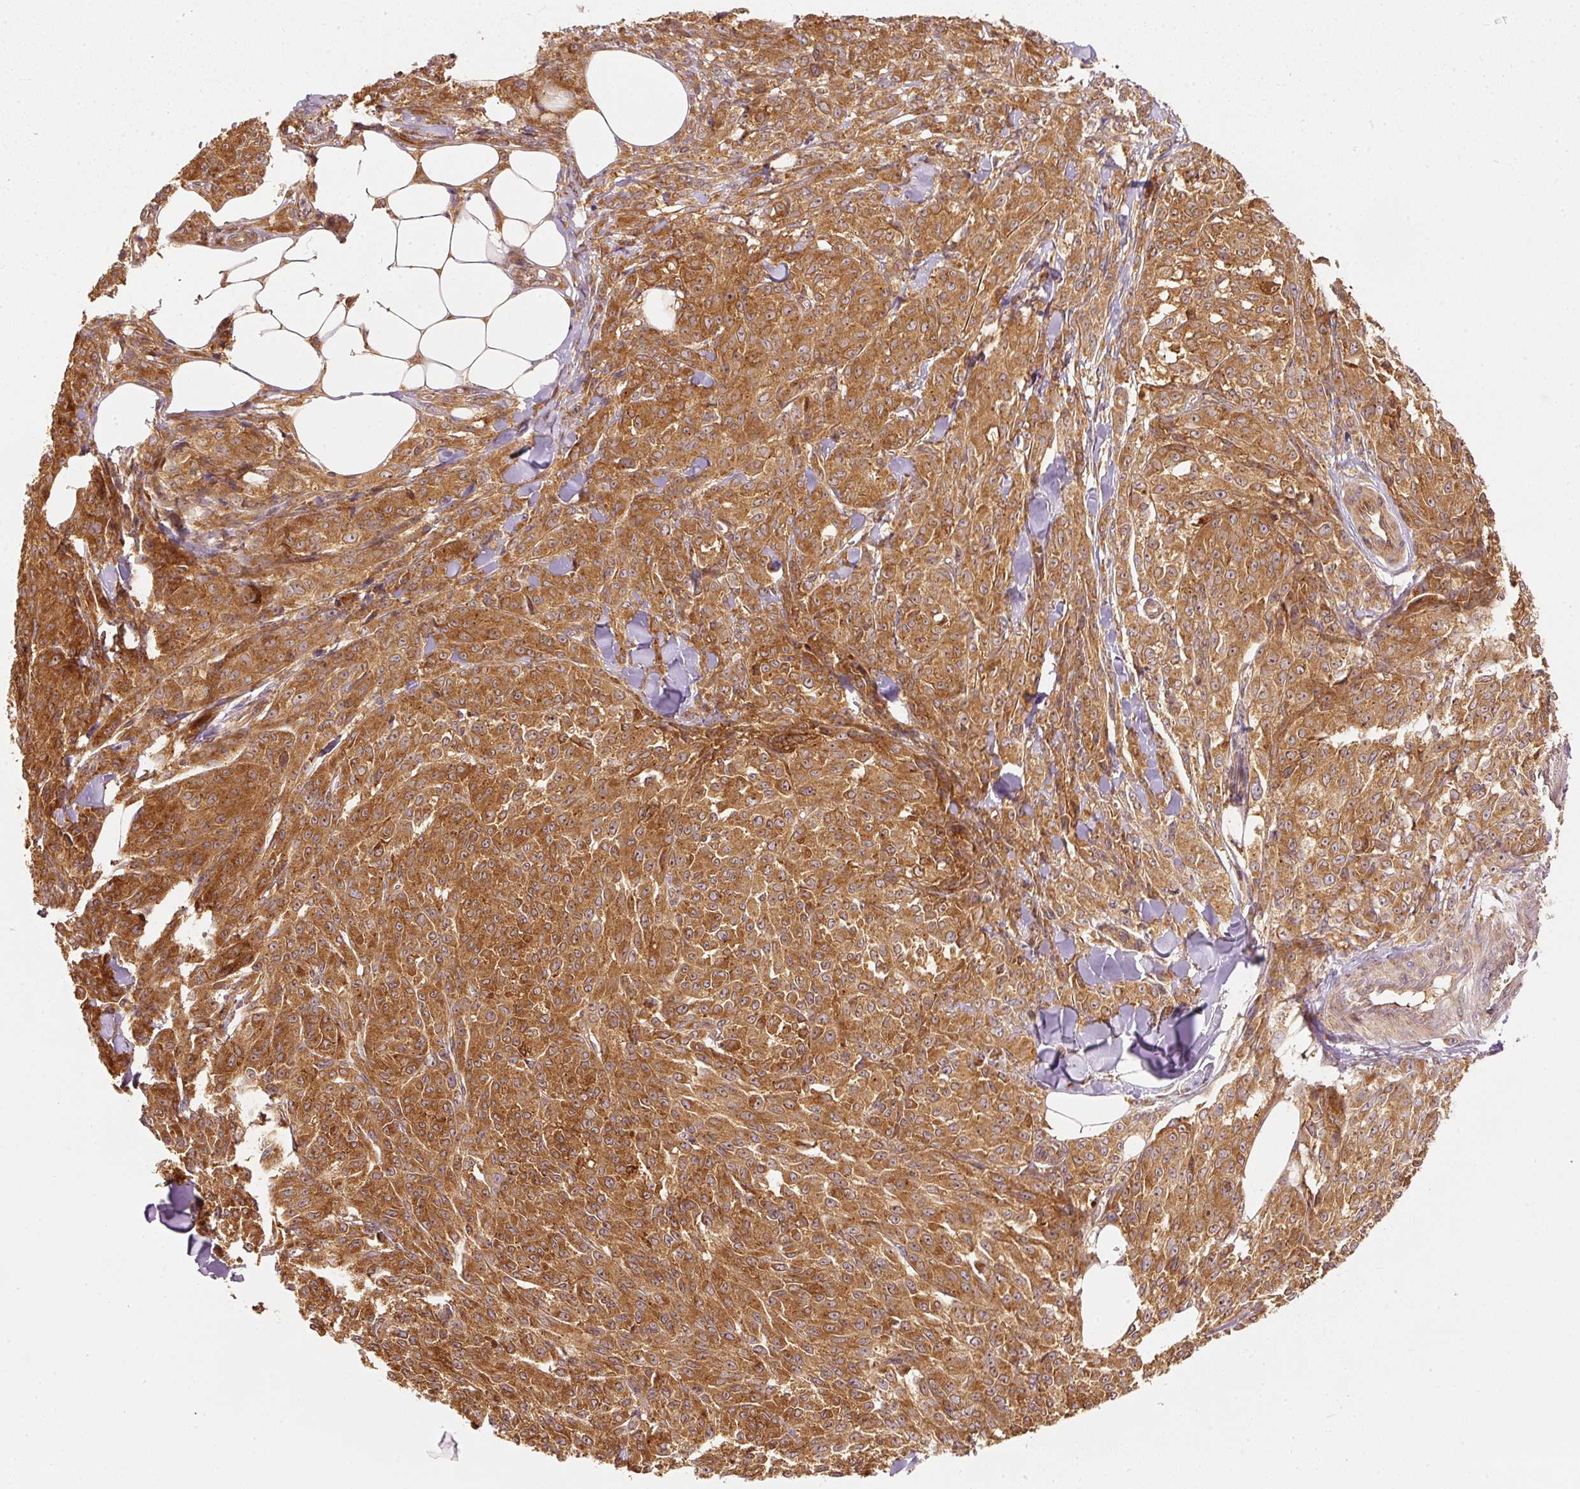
{"staining": {"intensity": "moderate", "quantity": ">75%", "location": "cytoplasmic/membranous"}, "tissue": "melanoma", "cell_type": "Tumor cells", "image_type": "cancer", "snomed": [{"axis": "morphology", "description": "Malignant melanoma, NOS"}, {"axis": "topography", "description": "Skin"}], "caption": "There is medium levels of moderate cytoplasmic/membranous staining in tumor cells of malignant melanoma, as demonstrated by immunohistochemical staining (brown color).", "gene": "EIF3B", "patient": {"sex": "female", "age": 52}}